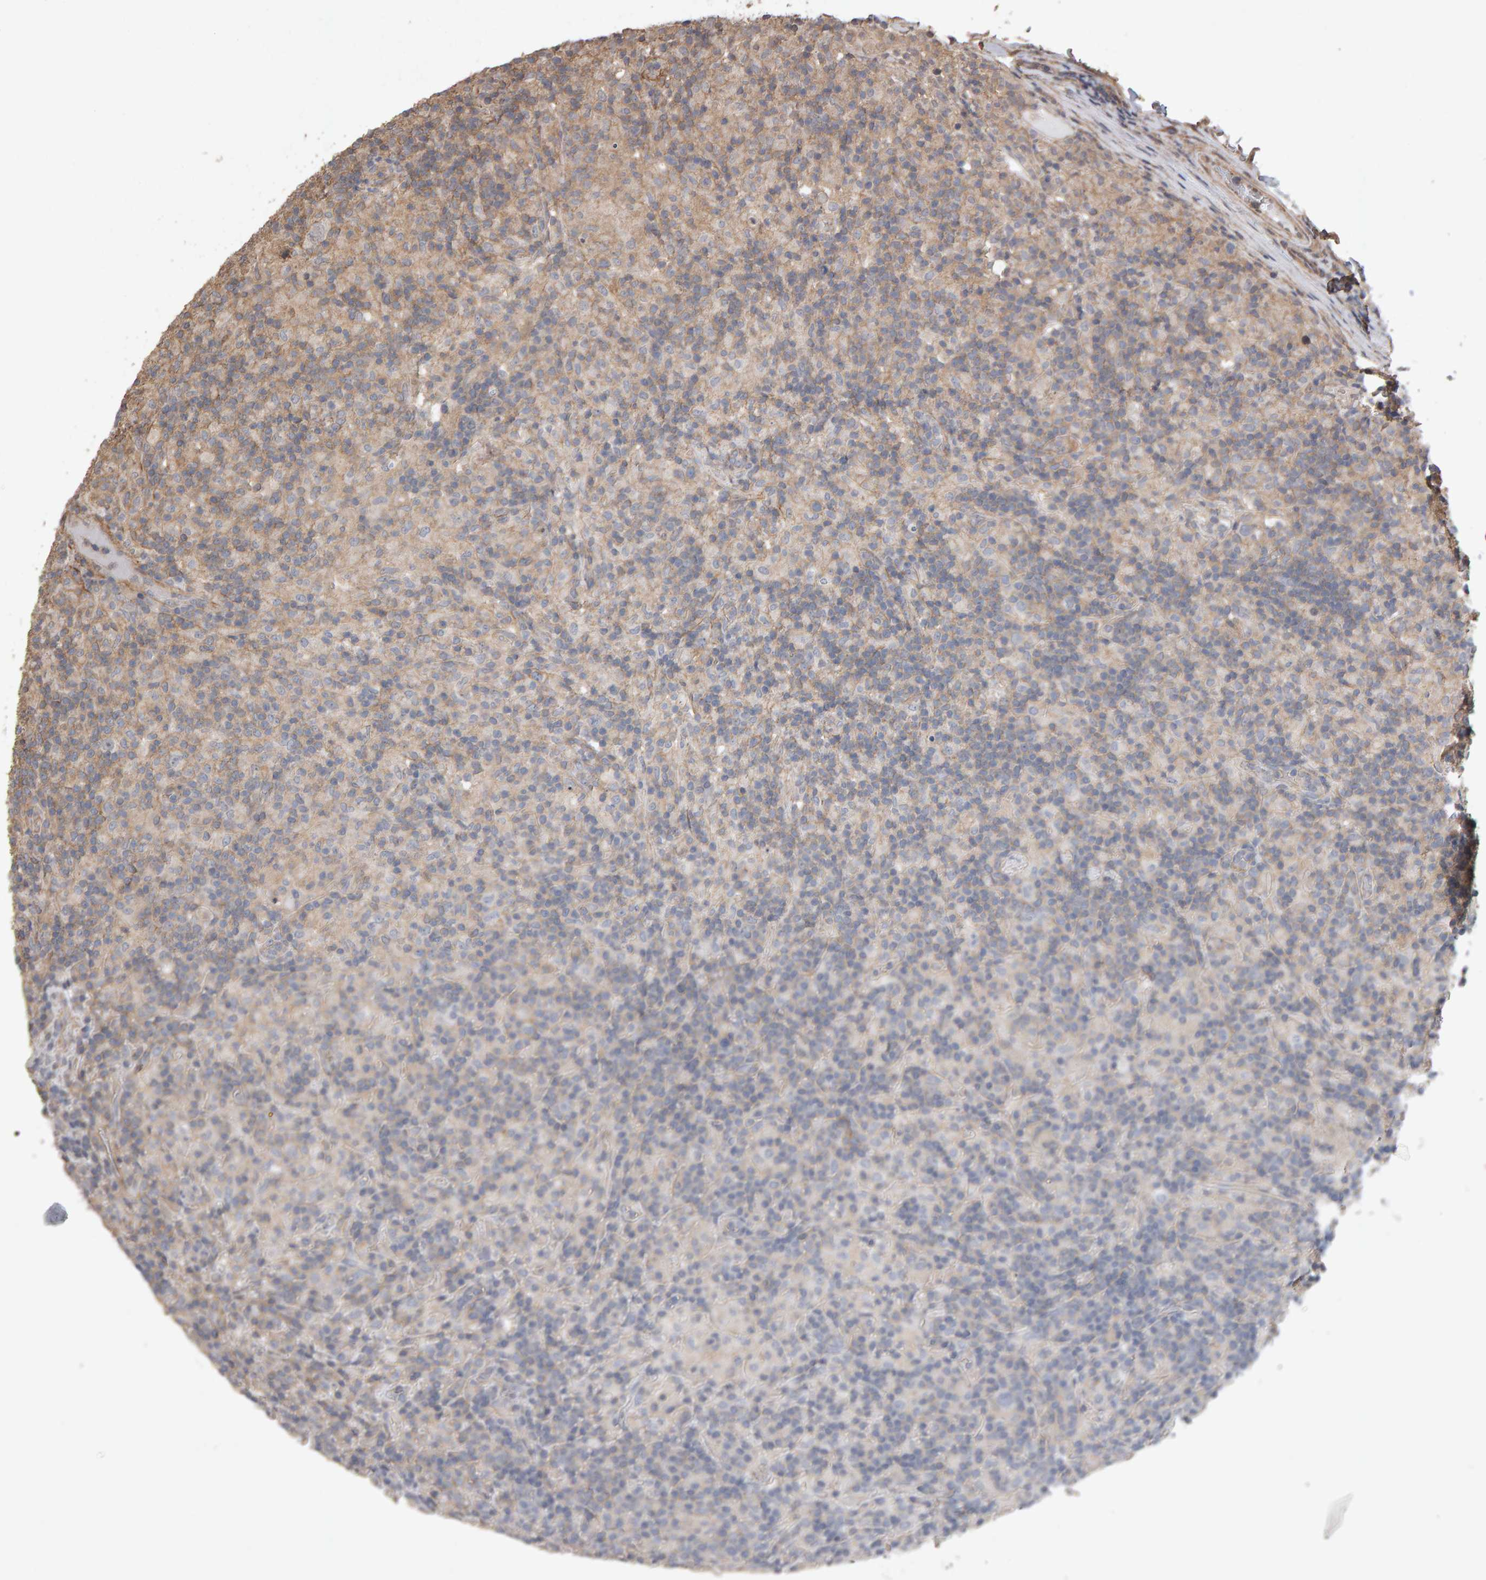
{"staining": {"intensity": "negative", "quantity": "none", "location": "none"}, "tissue": "lymphoma", "cell_type": "Tumor cells", "image_type": "cancer", "snomed": [{"axis": "morphology", "description": "Hodgkin's disease, NOS"}, {"axis": "topography", "description": "Lymph node"}], "caption": "Immunohistochemistry (IHC) of human Hodgkin's disease shows no staining in tumor cells.", "gene": "SCRIB", "patient": {"sex": "male", "age": 70}}